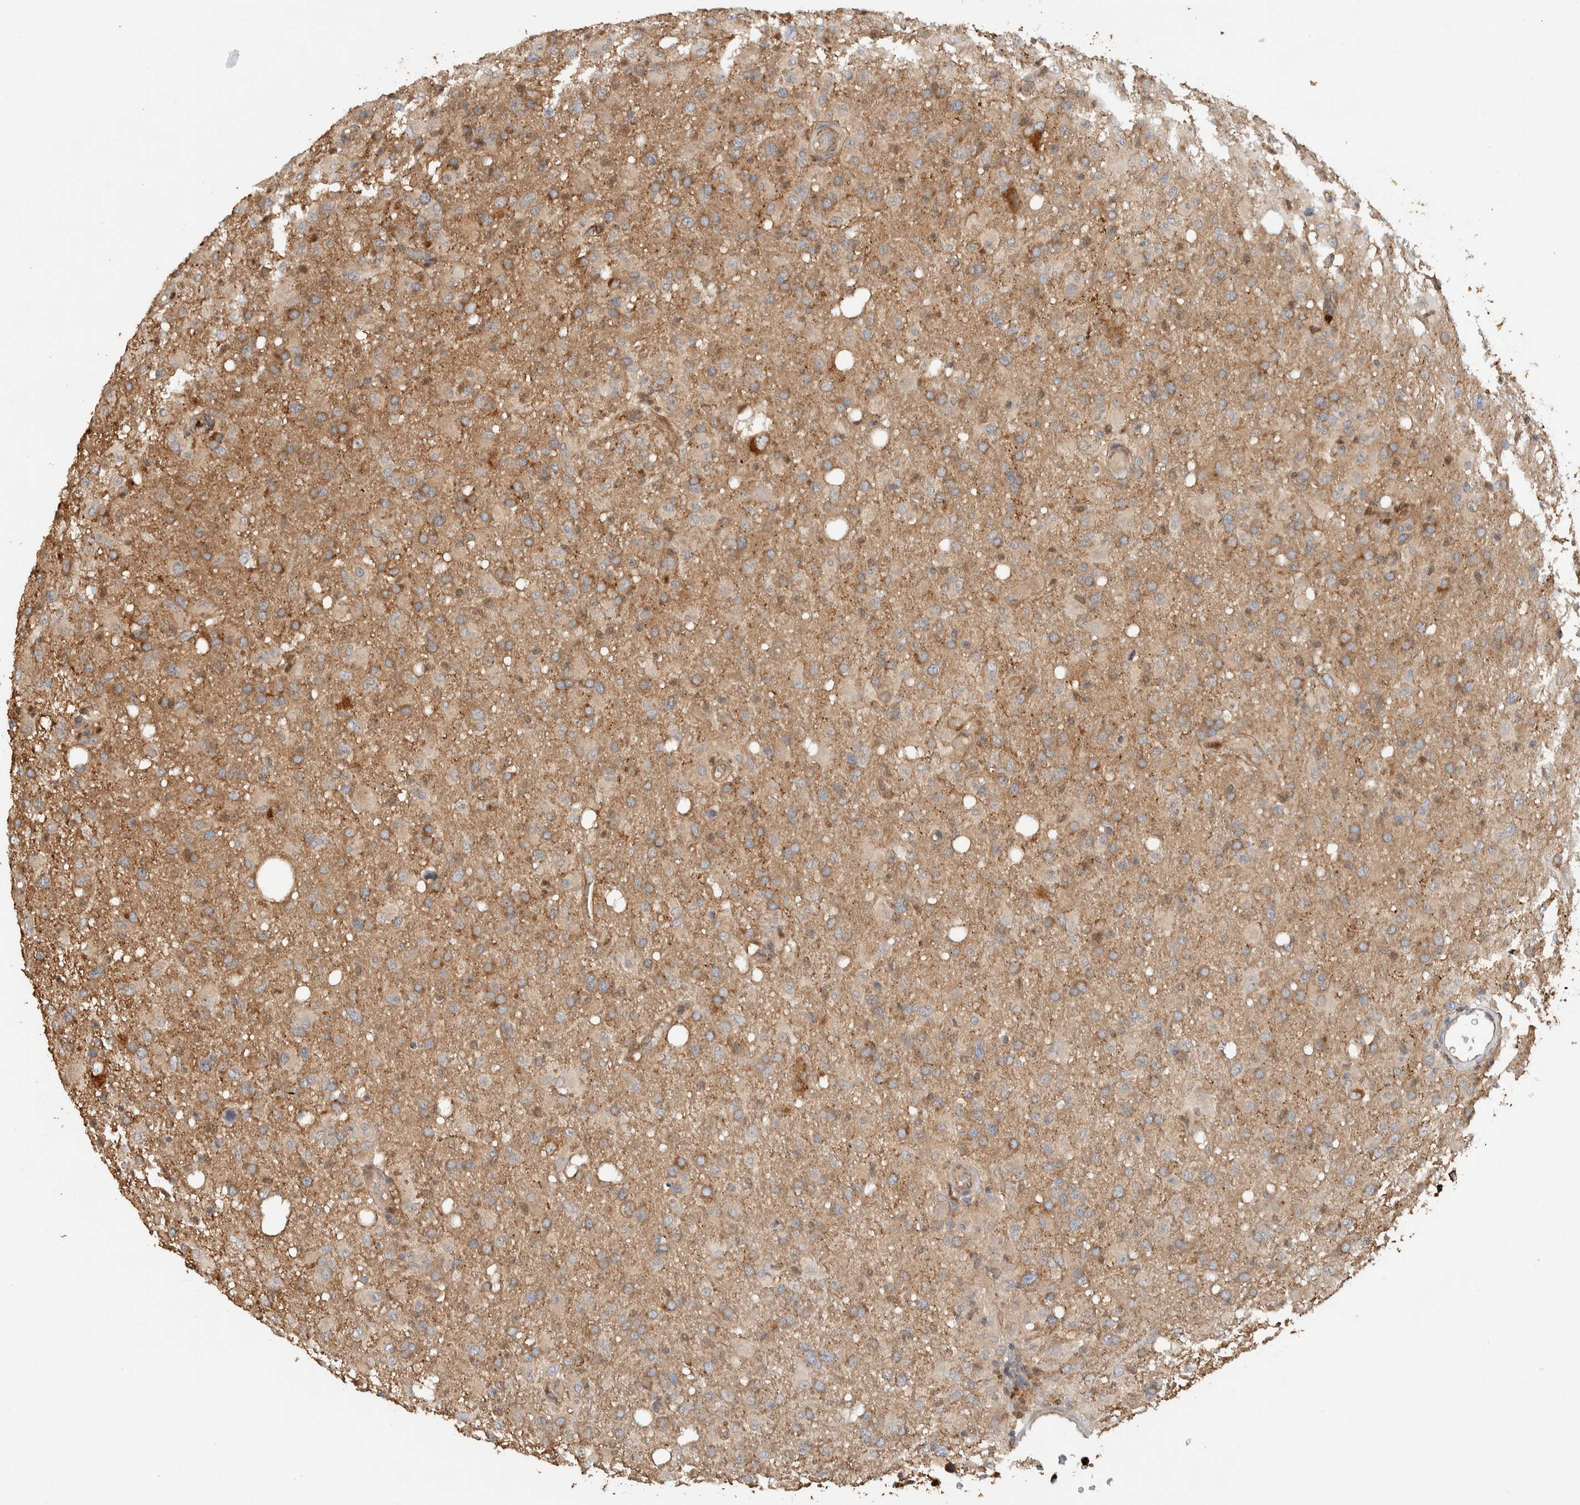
{"staining": {"intensity": "weak", "quantity": ">75%", "location": "cytoplasmic/membranous"}, "tissue": "glioma", "cell_type": "Tumor cells", "image_type": "cancer", "snomed": [{"axis": "morphology", "description": "Glioma, malignant, High grade"}, {"axis": "topography", "description": "Brain"}], "caption": "Malignant glioma (high-grade) was stained to show a protein in brown. There is low levels of weak cytoplasmic/membranous expression in approximately >75% of tumor cells.", "gene": "VPS53", "patient": {"sex": "female", "age": 57}}